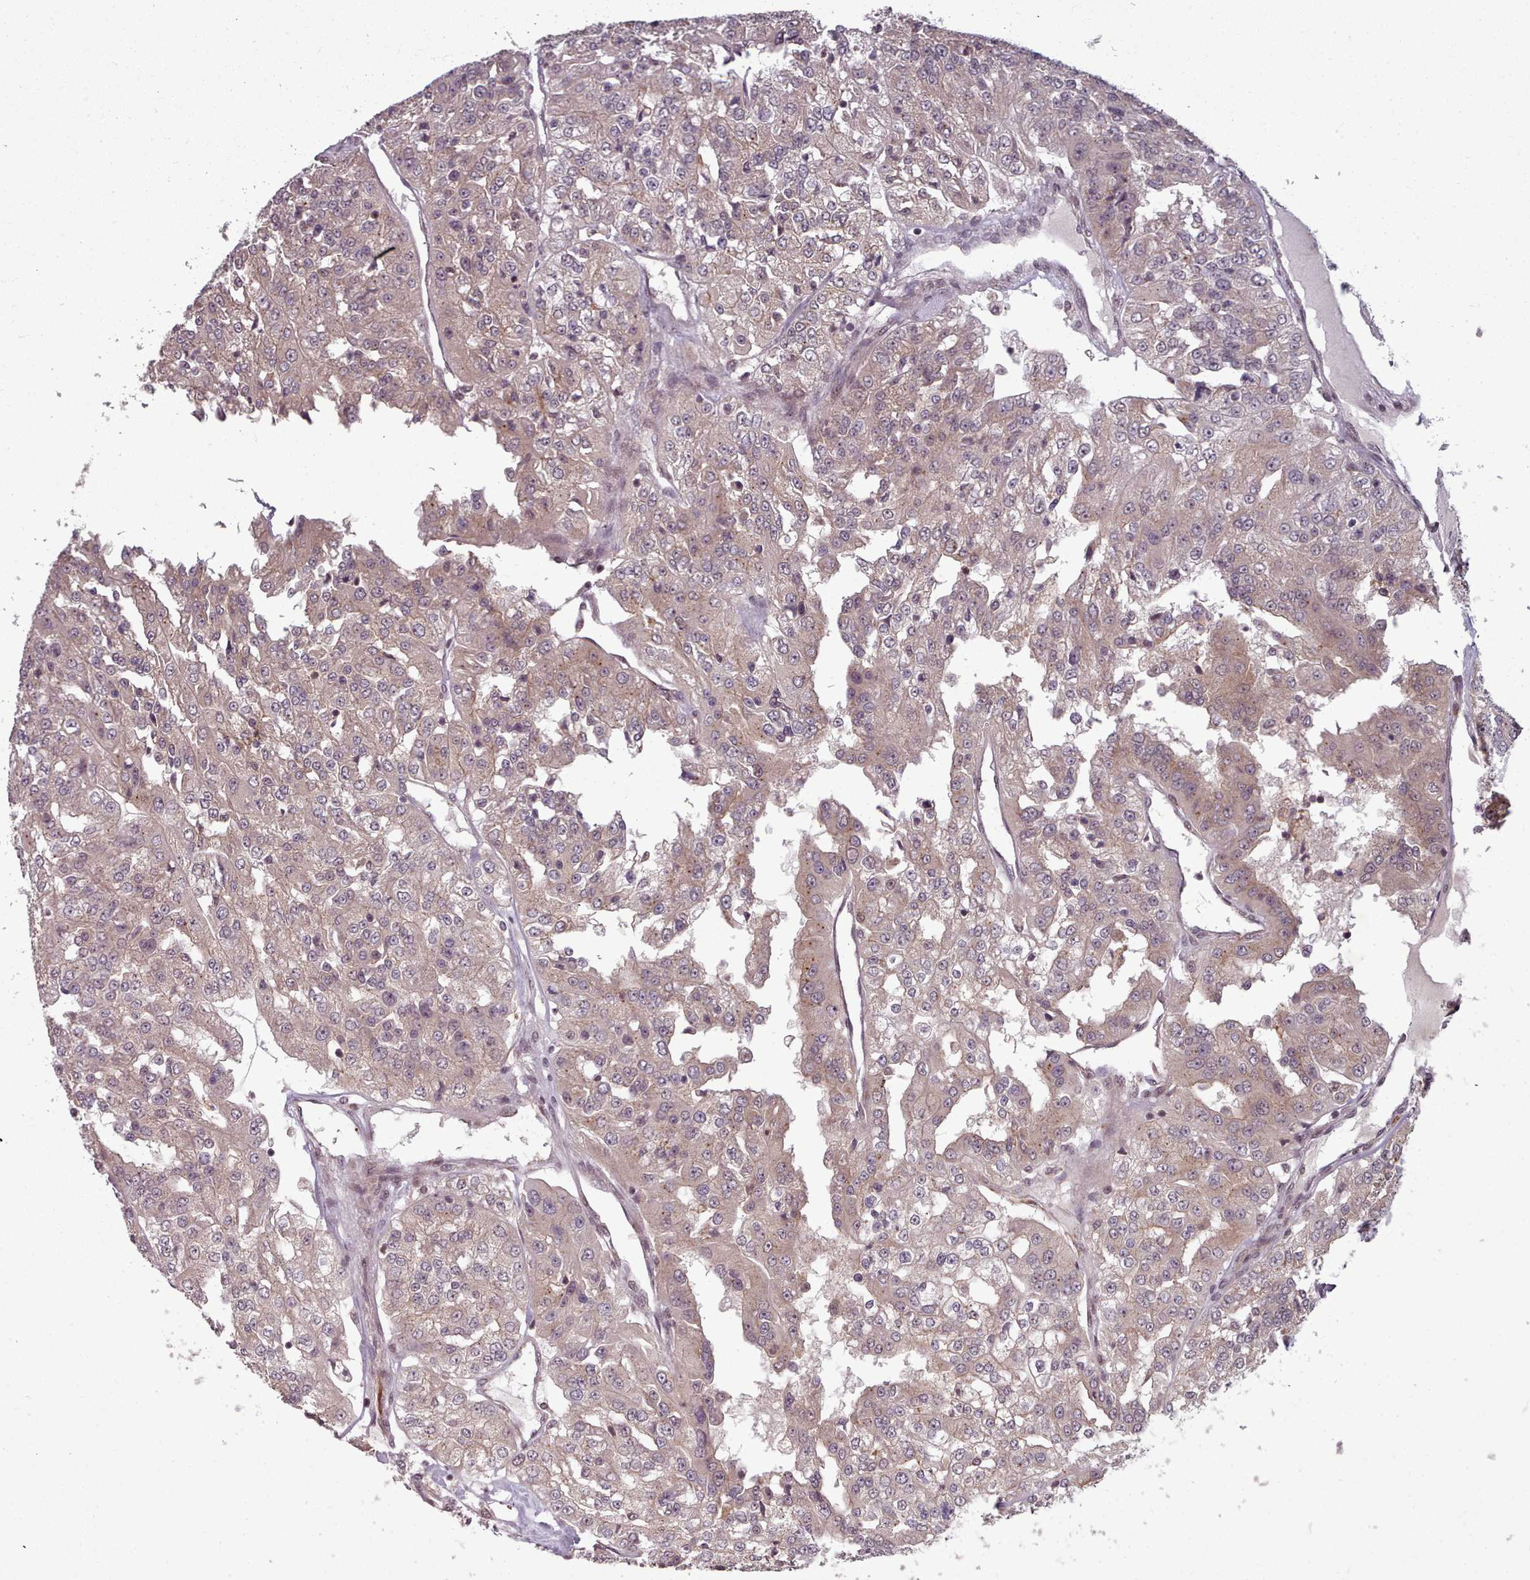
{"staining": {"intensity": "weak", "quantity": ">75%", "location": "cytoplasmic/membranous"}, "tissue": "renal cancer", "cell_type": "Tumor cells", "image_type": "cancer", "snomed": [{"axis": "morphology", "description": "Adenocarcinoma, NOS"}, {"axis": "topography", "description": "Kidney"}], "caption": "Protein analysis of renal cancer (adenocarcinoma) tissue exhibits weak cytoplasmic/membranous expression in about >75% of tumor cells. The protein is stained brown, and the nuclei are stained in blue (DAB (3,3'-diaminobenzidine) IHC with brightfield microscopy, high magnification).", "gene": "DHX8", "patient": {"sex": "female", "age": 63}}